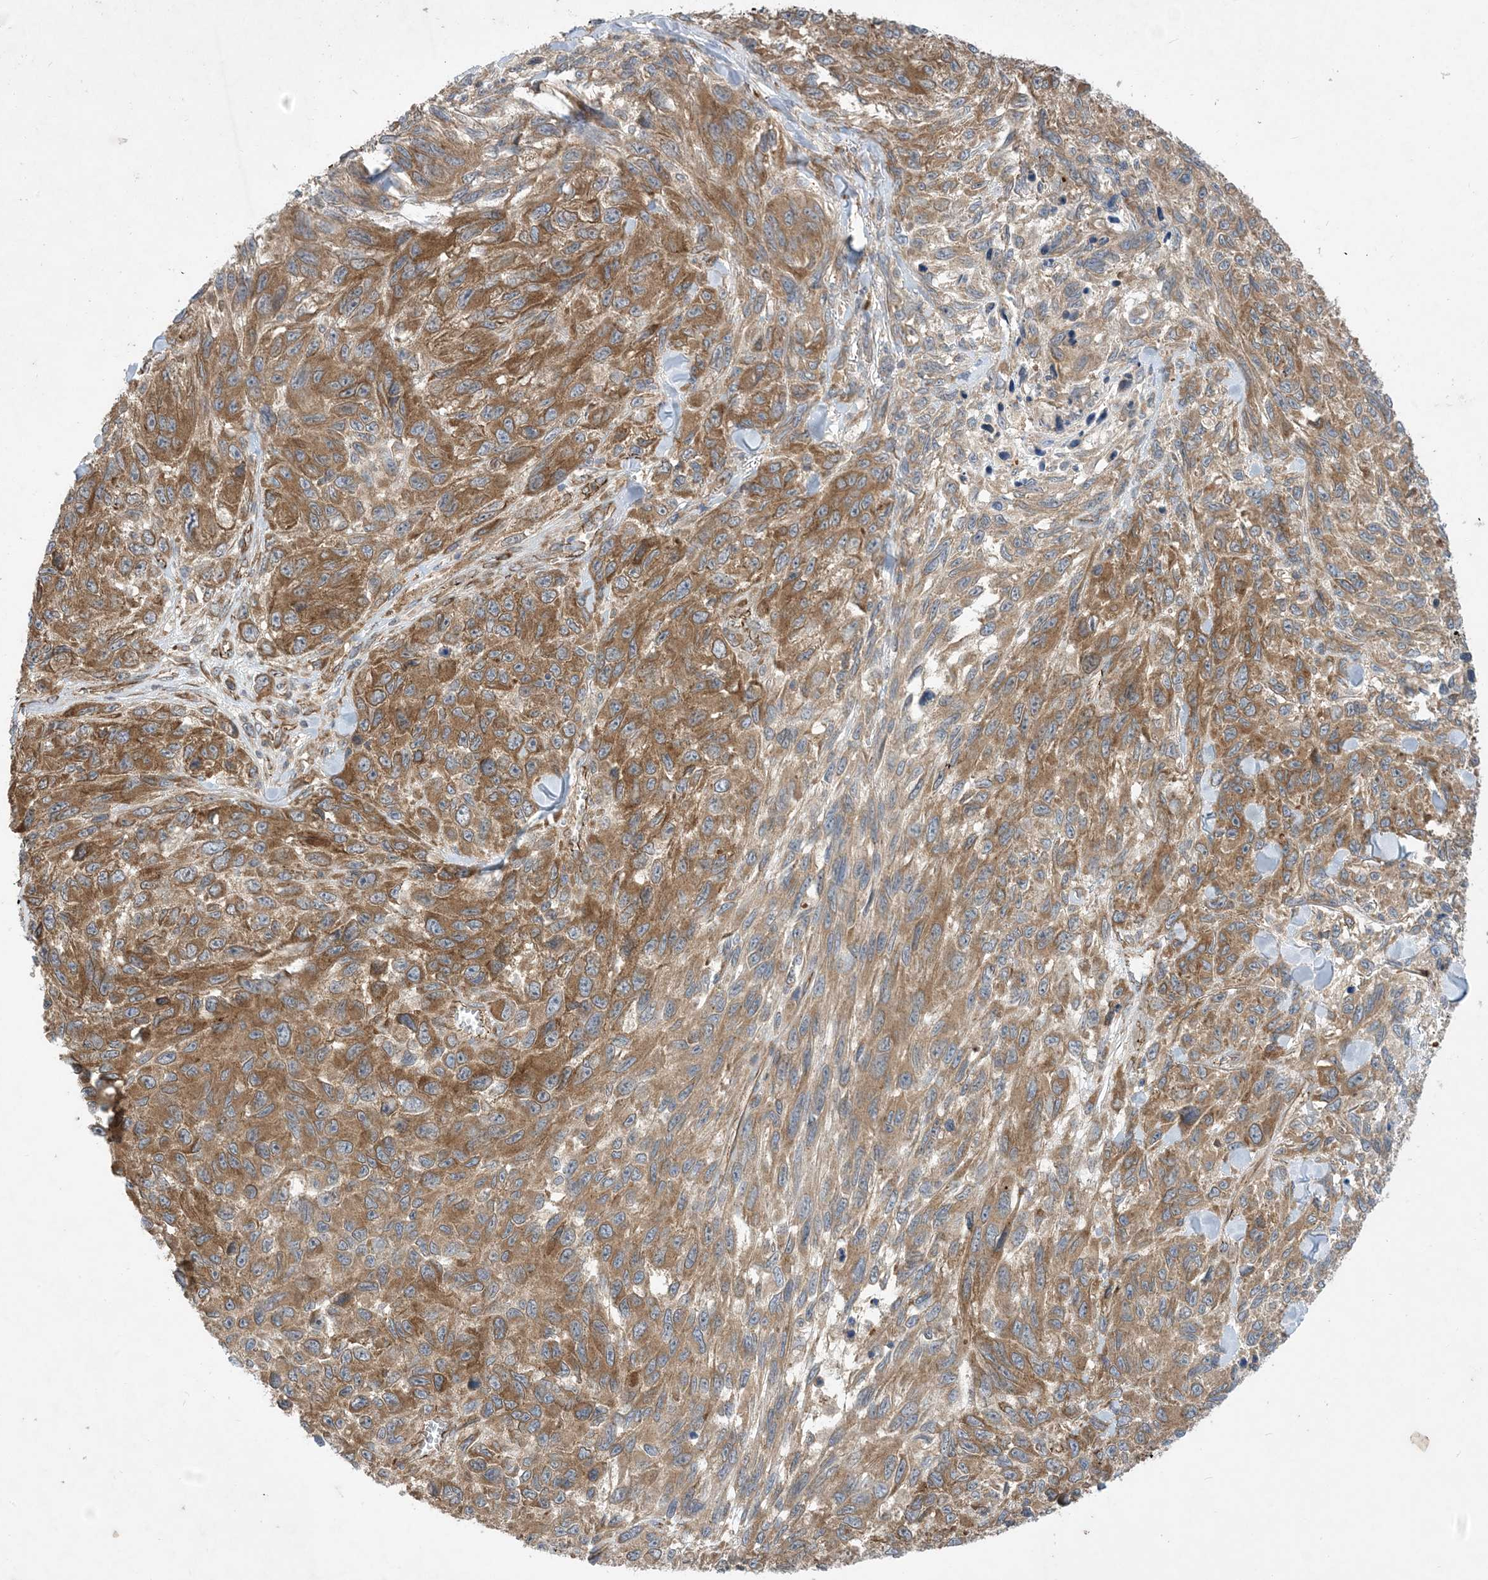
{"staining": {"intensity": "moderate", "quantity": ">75%", "location": "cytoplasmic/membranous"}, "tissue": "melanoma", "cell_type": "Tumor cells", "image_type": "cancer", "snomed": [{"axis": "morphology", "description": "Malignant melanoma, NOS"}, {"axis": "topography", "description": "Skin"}], "caption": "This is a photomicrograph of immunohistochemistry (IHC) staining of melanoma, which shows moderate positivity in the cytoplasmic/membranous of tumor cells.", "gene": "OTOP1", "patient": {"sex": "female", "age": 96}}